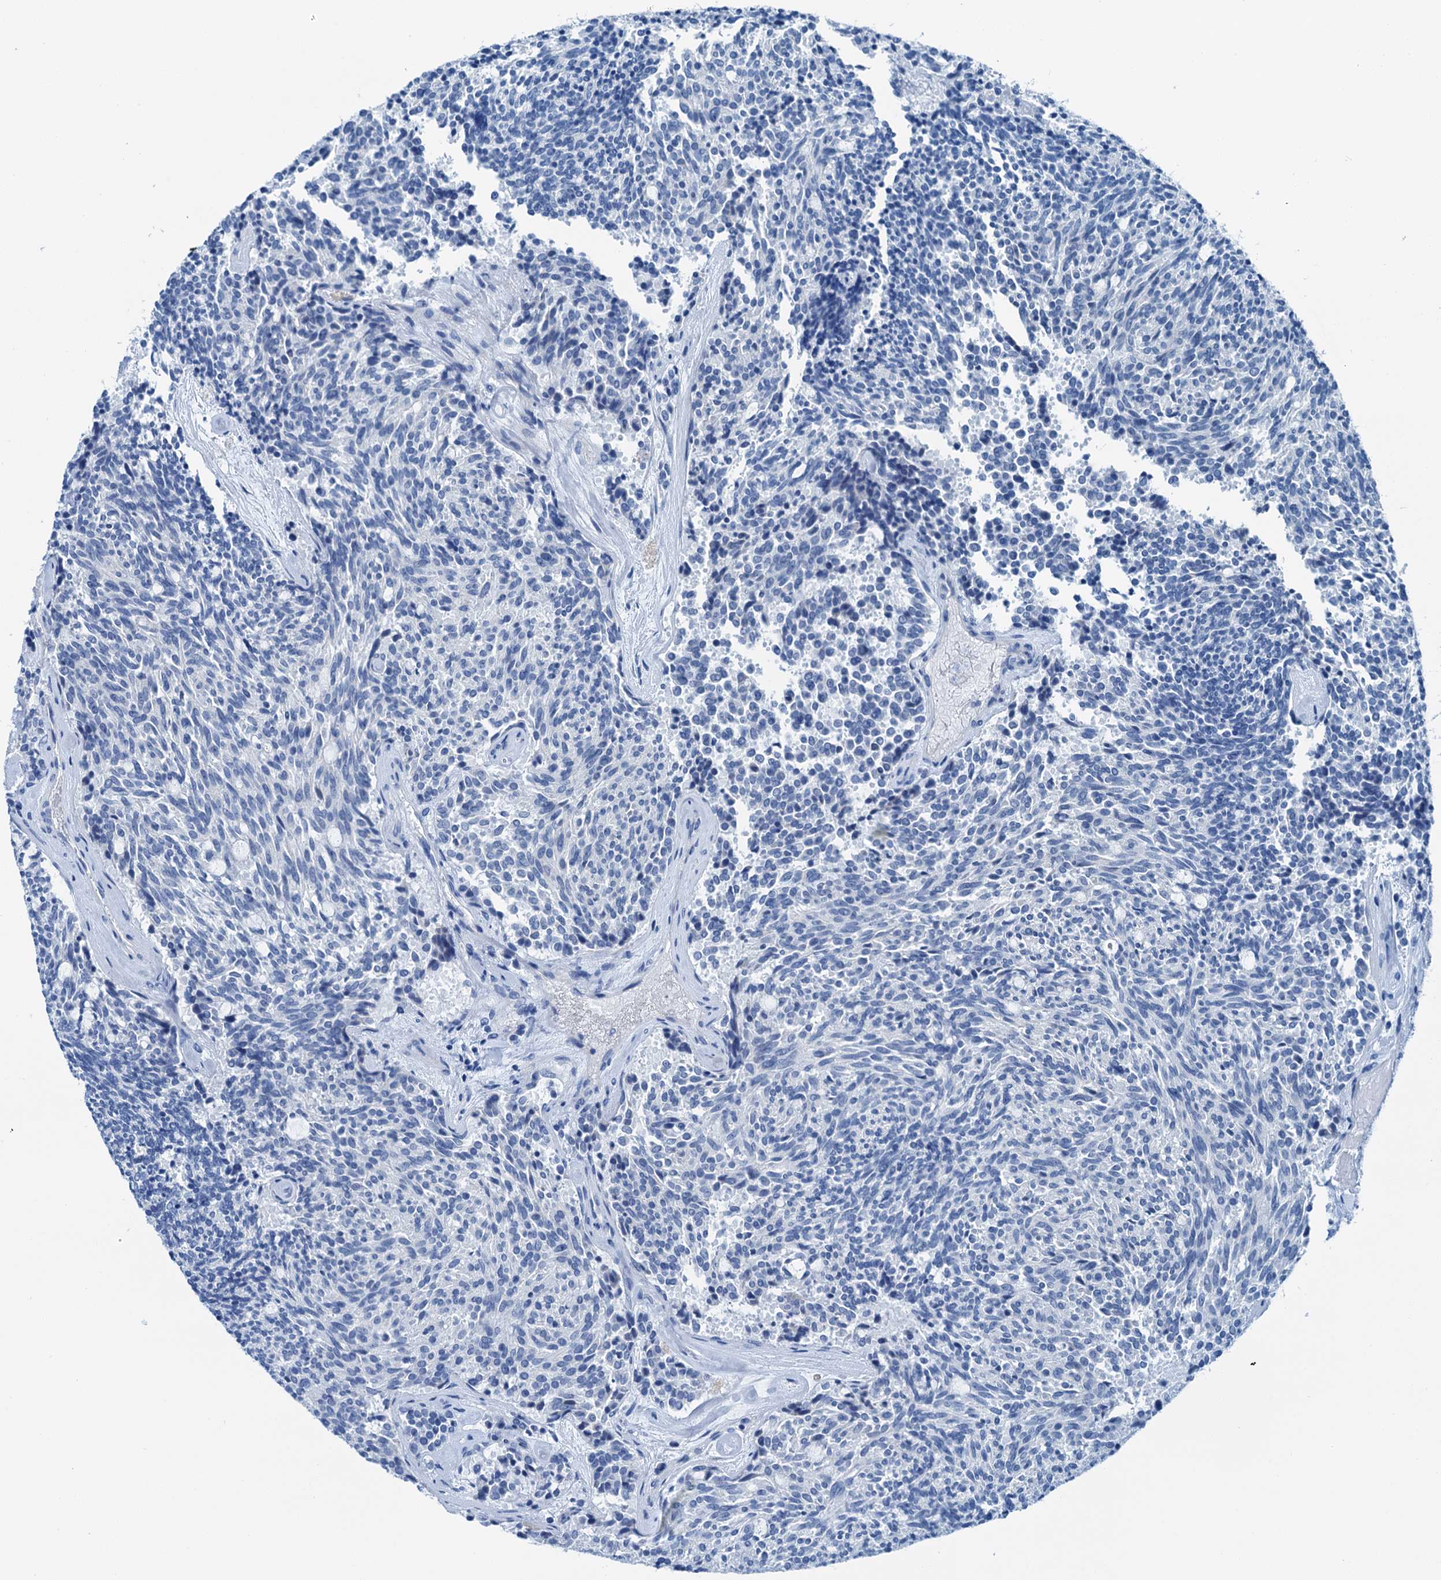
{"staining": {"intensity": "negative", "quantity": "none", "location": "none"}, "tissue": "carcinoid", "cell_type": "Tumor cells", "image_type": "cancer", "snomed": [{"axis": "morphology", "description": "Carcinoid, malignant, NOS"}, {"axis": "topography", "description": "Pancreas"}], "caption": "Histopathology image shows no significant protein positivity in tumor cells of carcinoid (malignant). (Stains: DAB (3,3'-diaminobenzidine) IHC with hematoxylin counter stain, Microscopy: brightfield microscopy at high magnification).", "gene": "KNDC1", "patient": {"sex": "female", "age": 54}}